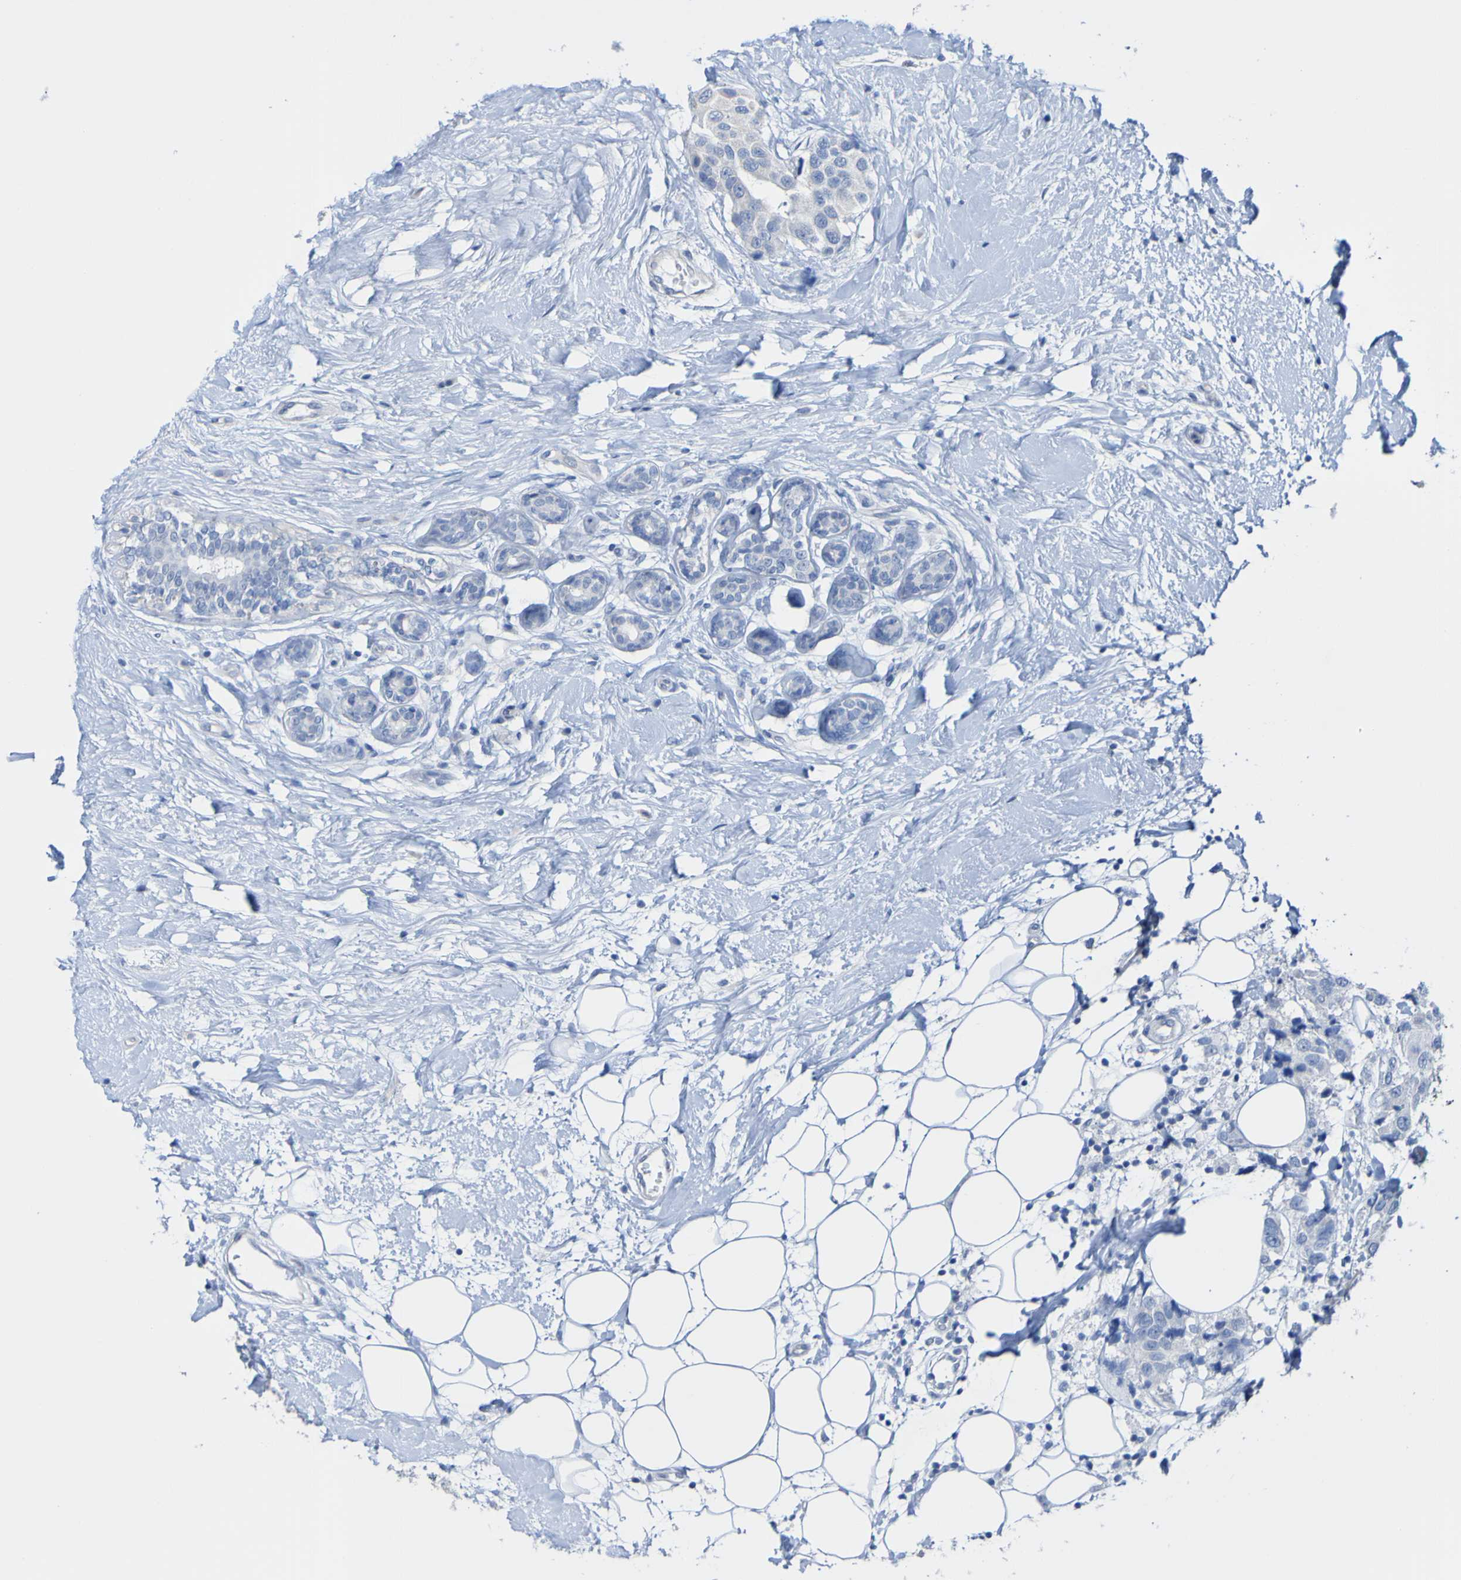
{"staining": {"intensity": "negative", "quantity": "none", "location": "none"}, "tissue": "breast cancer", "cell_type": "Tumor cells", "image_type": "cancer", "snomed": [{"axis": "morphology", "description": "Normal tissue, NOS"}, {"axis": "morphology", "description": "Duct carcinoma"}, {"axis": "topography", "description": "Breast"}], "caption": "A micrograph of human breast cancer is negative for staining in tumor cells.", "gene": "ACMSD", "patient": {"sex": "female", "age": 39}}